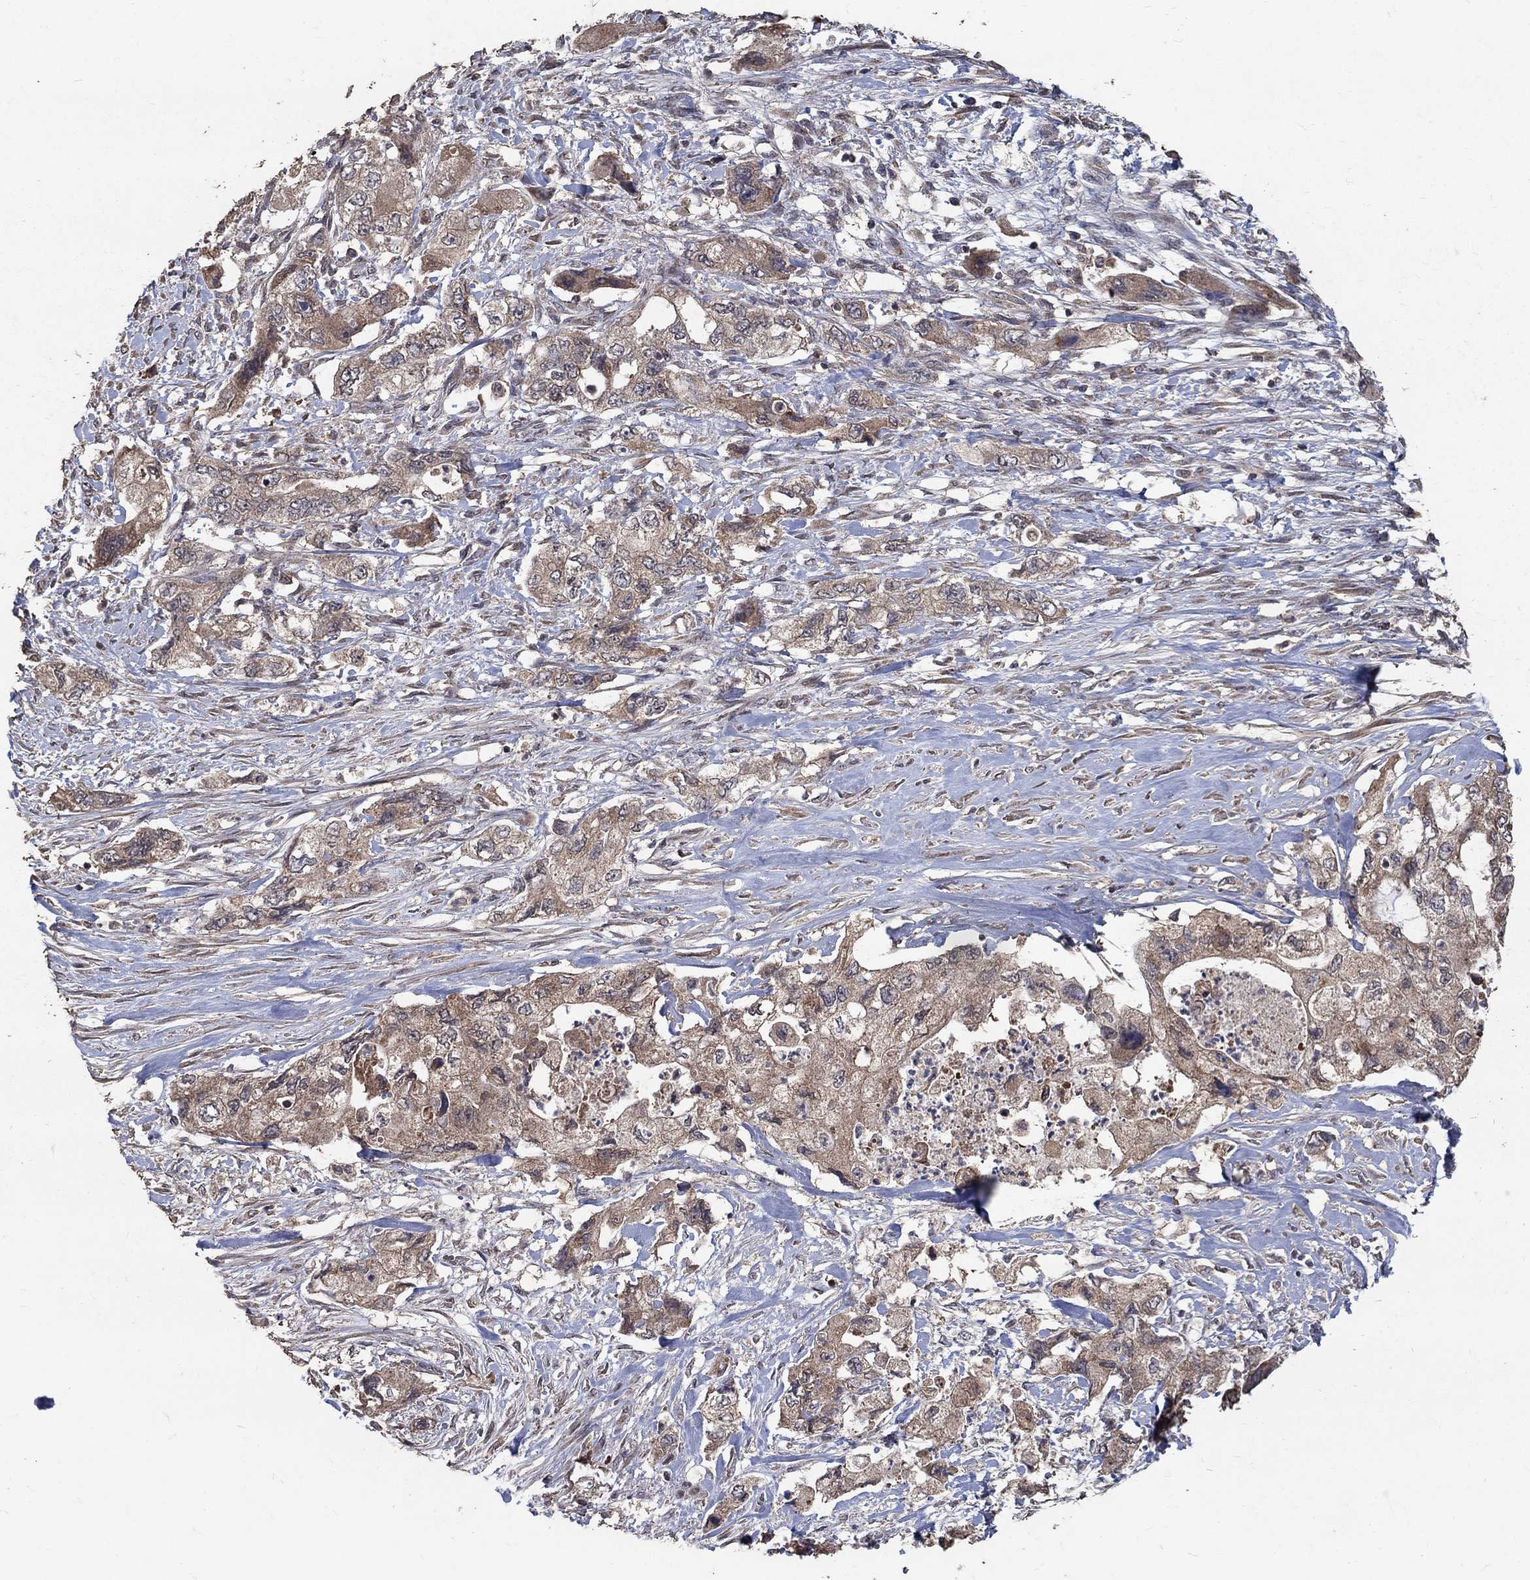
{"staining": {"intensity": "weak", "quantity": ">75%", "location": "cytoplasmic/membranous"}, "tissue": "pancreatic cancer", "cell_type": "Tumor cells", "image_type": "cancer", "snomed": [{"axis": "morphology", "description": "Adenocarcinoma, NOS"}, {"axis": "topography", "description": "Pancreas"}], "caption": "Pancreatic cancer was stained to show a protein in brown. There is low levels of weak cytoplasmic/membranous expression in about >75% of tumor cells. (Brightfield microscopy of DAB IHC at high magnification).", "gene": "C17orf75", "patient": {"sex": "female", "age": 73}}